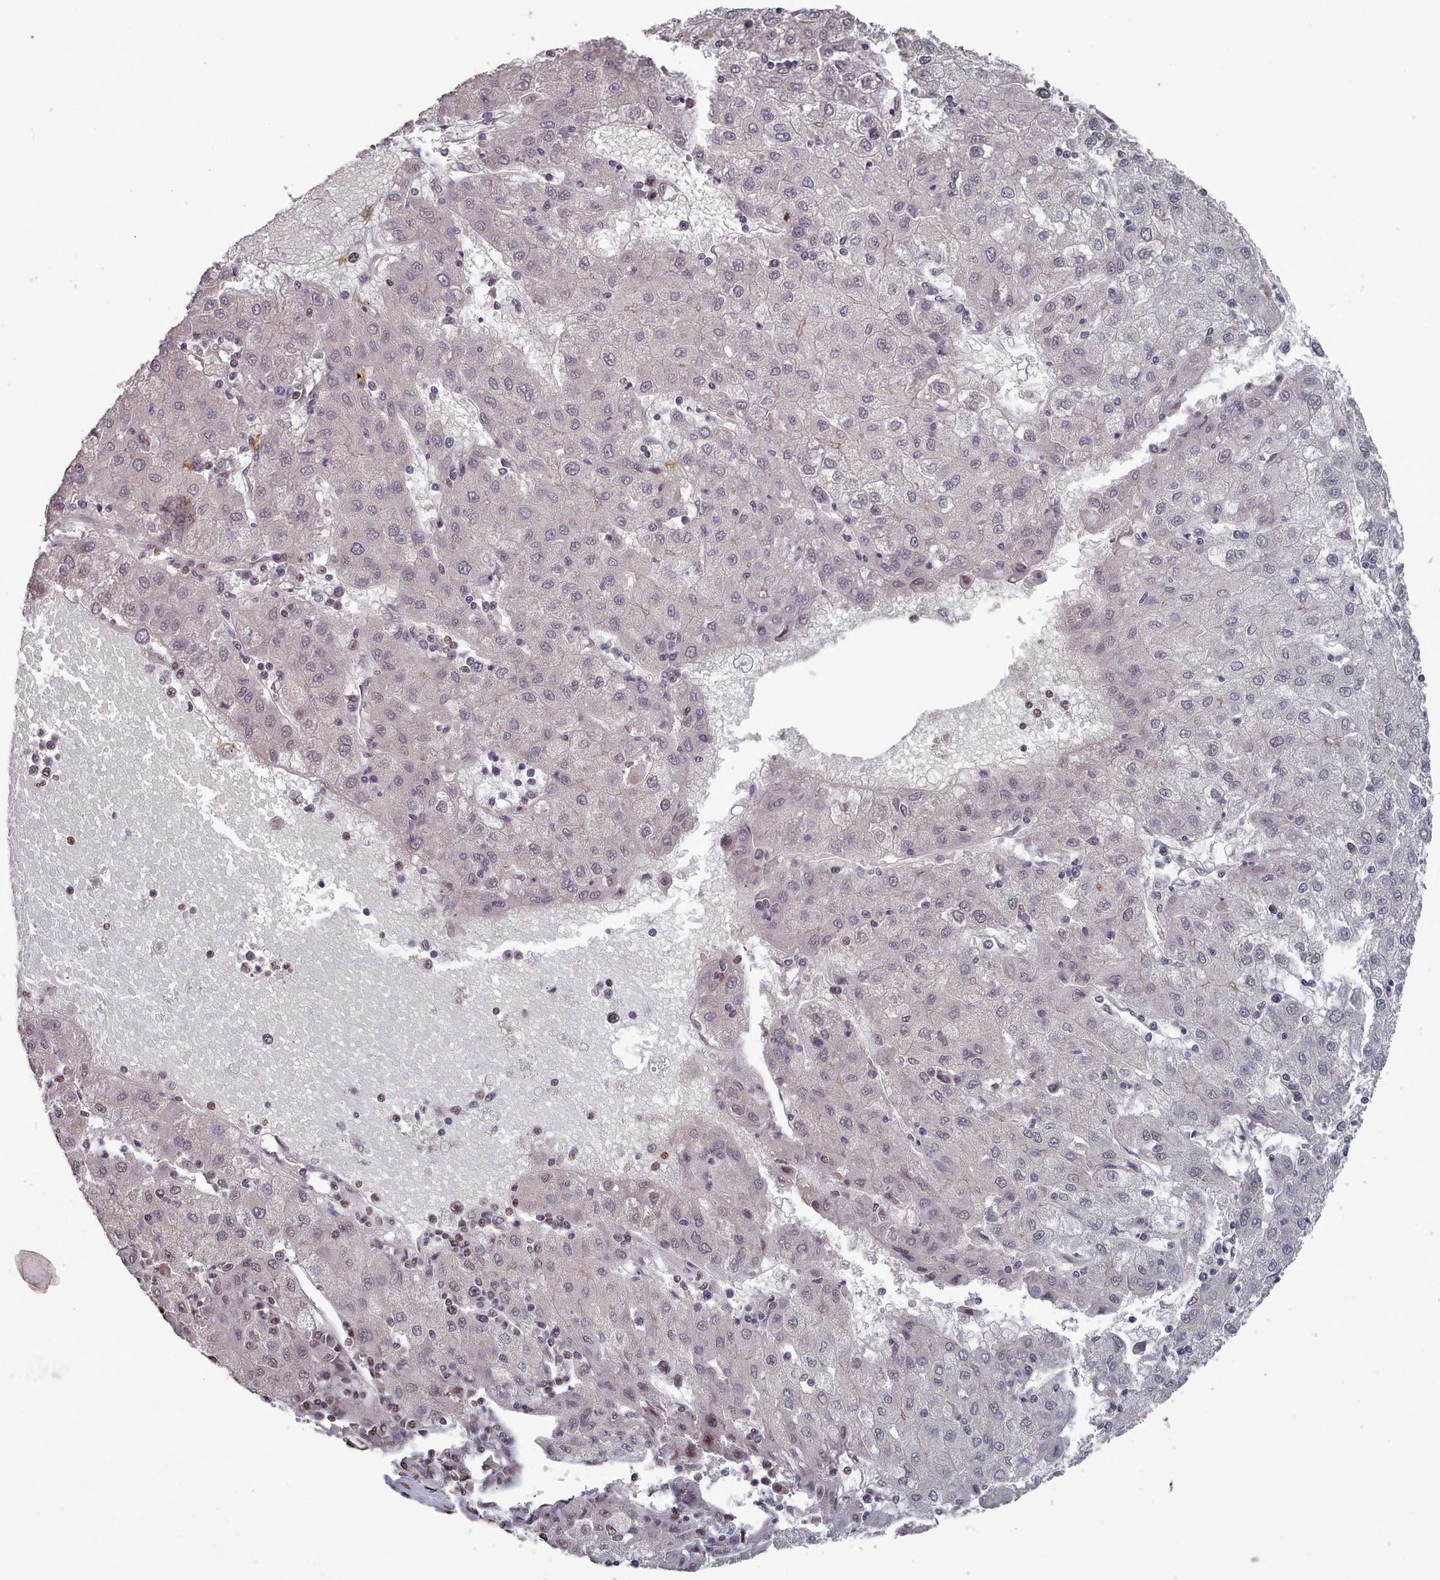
{"staining": {"intensity": "weak", "quantity": "<25%", "location": "nuclear"}, "tissue": "liver cancer", "cell_type": "Tumor cells", "image_type": "cancer", "snomed": [{"axis": "morphology", "description": "Carcinoma, Hepatocellular, NOS"}, {"axis": "topography", "description": "Liver"}], "caption": "The histopathology image exhibits no significant staining in tumor cells of liver cancer.", "gene": "PNRC2", "patient": {"sex": "male", "age": 72}}